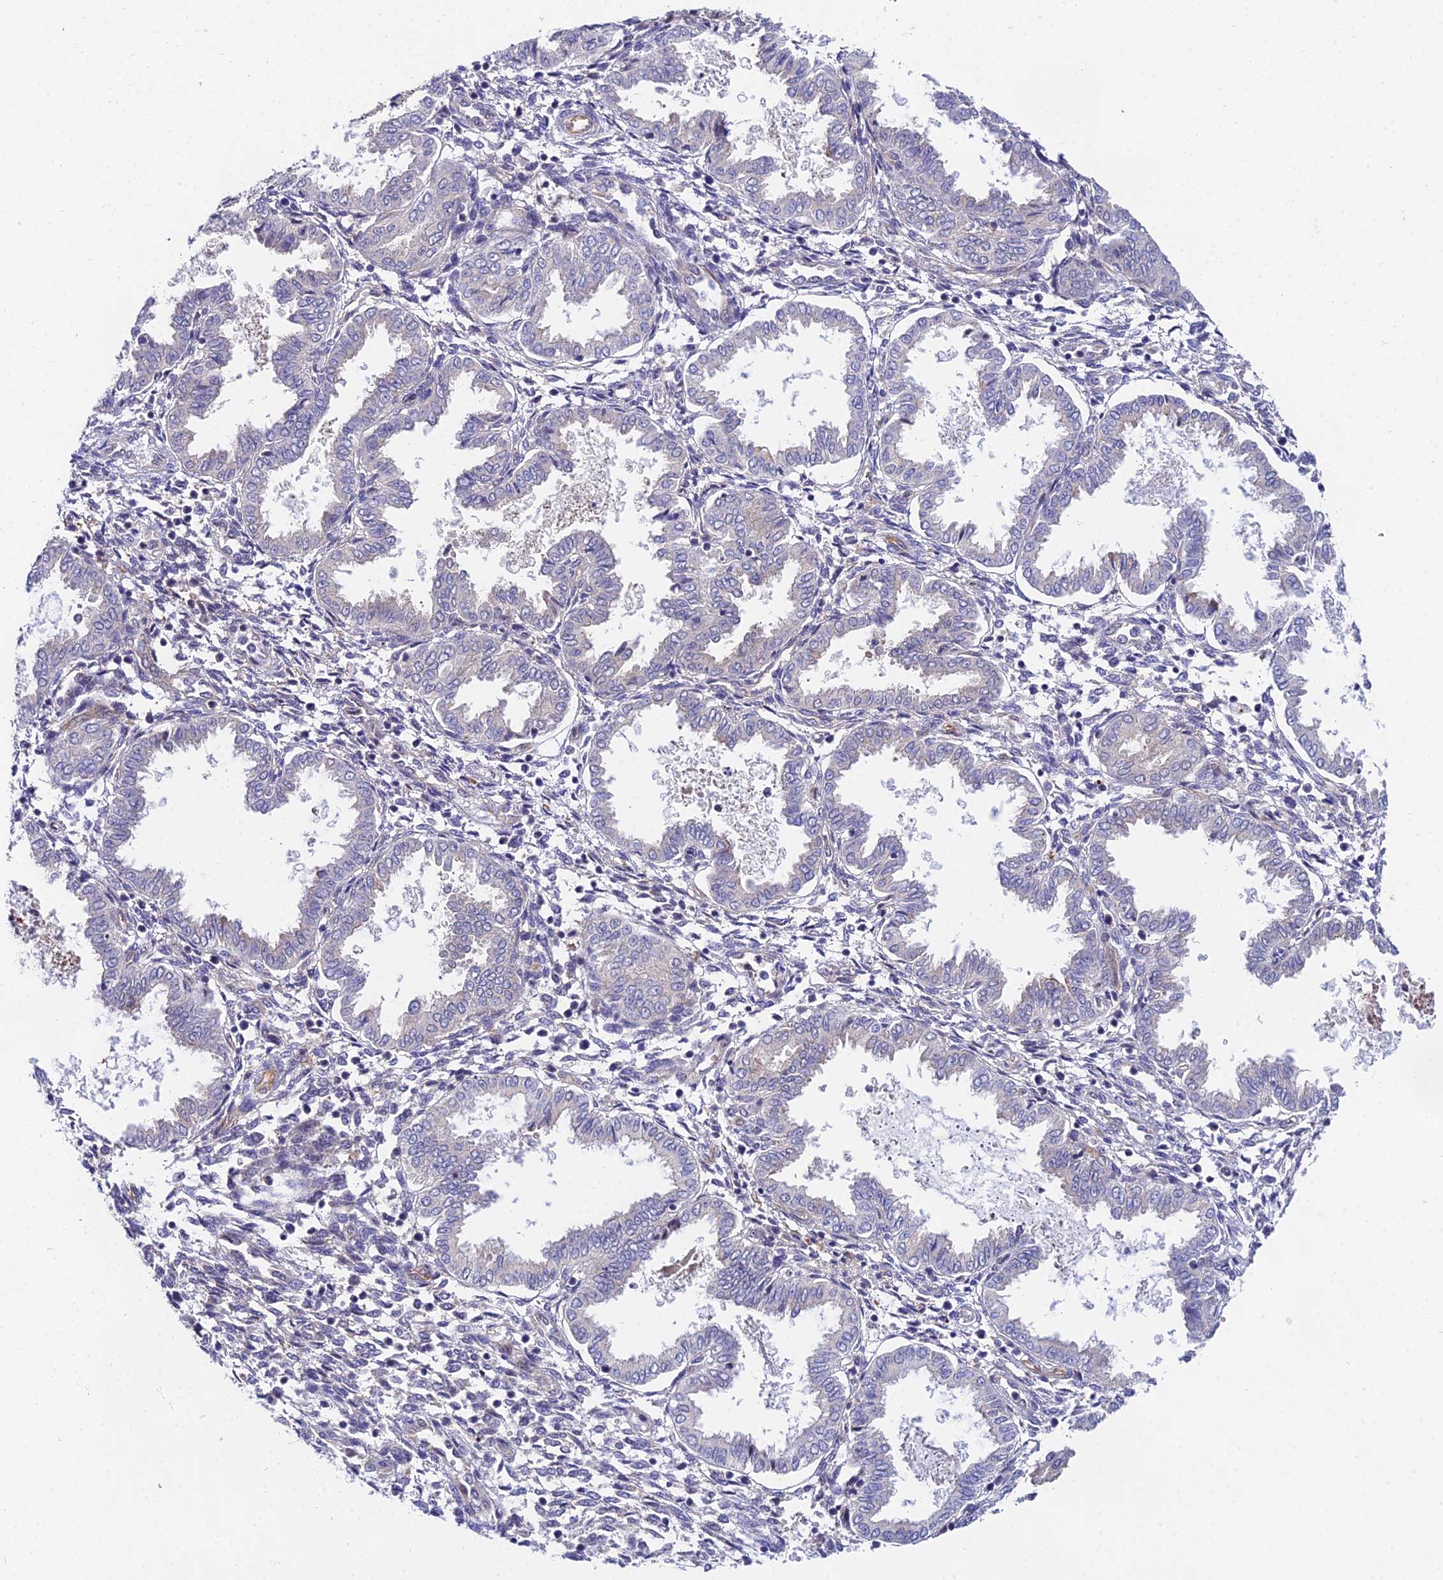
{"staining": {"intensity": "weak", "quantity": "<25%", "location": "cytoplasmic/membranous"}, "tissue": "endometrium", "cell_type": "Cells in endometrial stroma", "image_type": "normal", "snomed": [{"axis": "morphology", "description": "Normal tissue, NOS"}, {"axis": "topography", "description": "Endometrium"}], "caption": "An image of endometrium stained for a protein displays no brown staining in cells in endometrial stroma. Nuclei are stained in blue.", "gene": "PPP2R2A", "patient": {"sex": "female", "age": 33}}